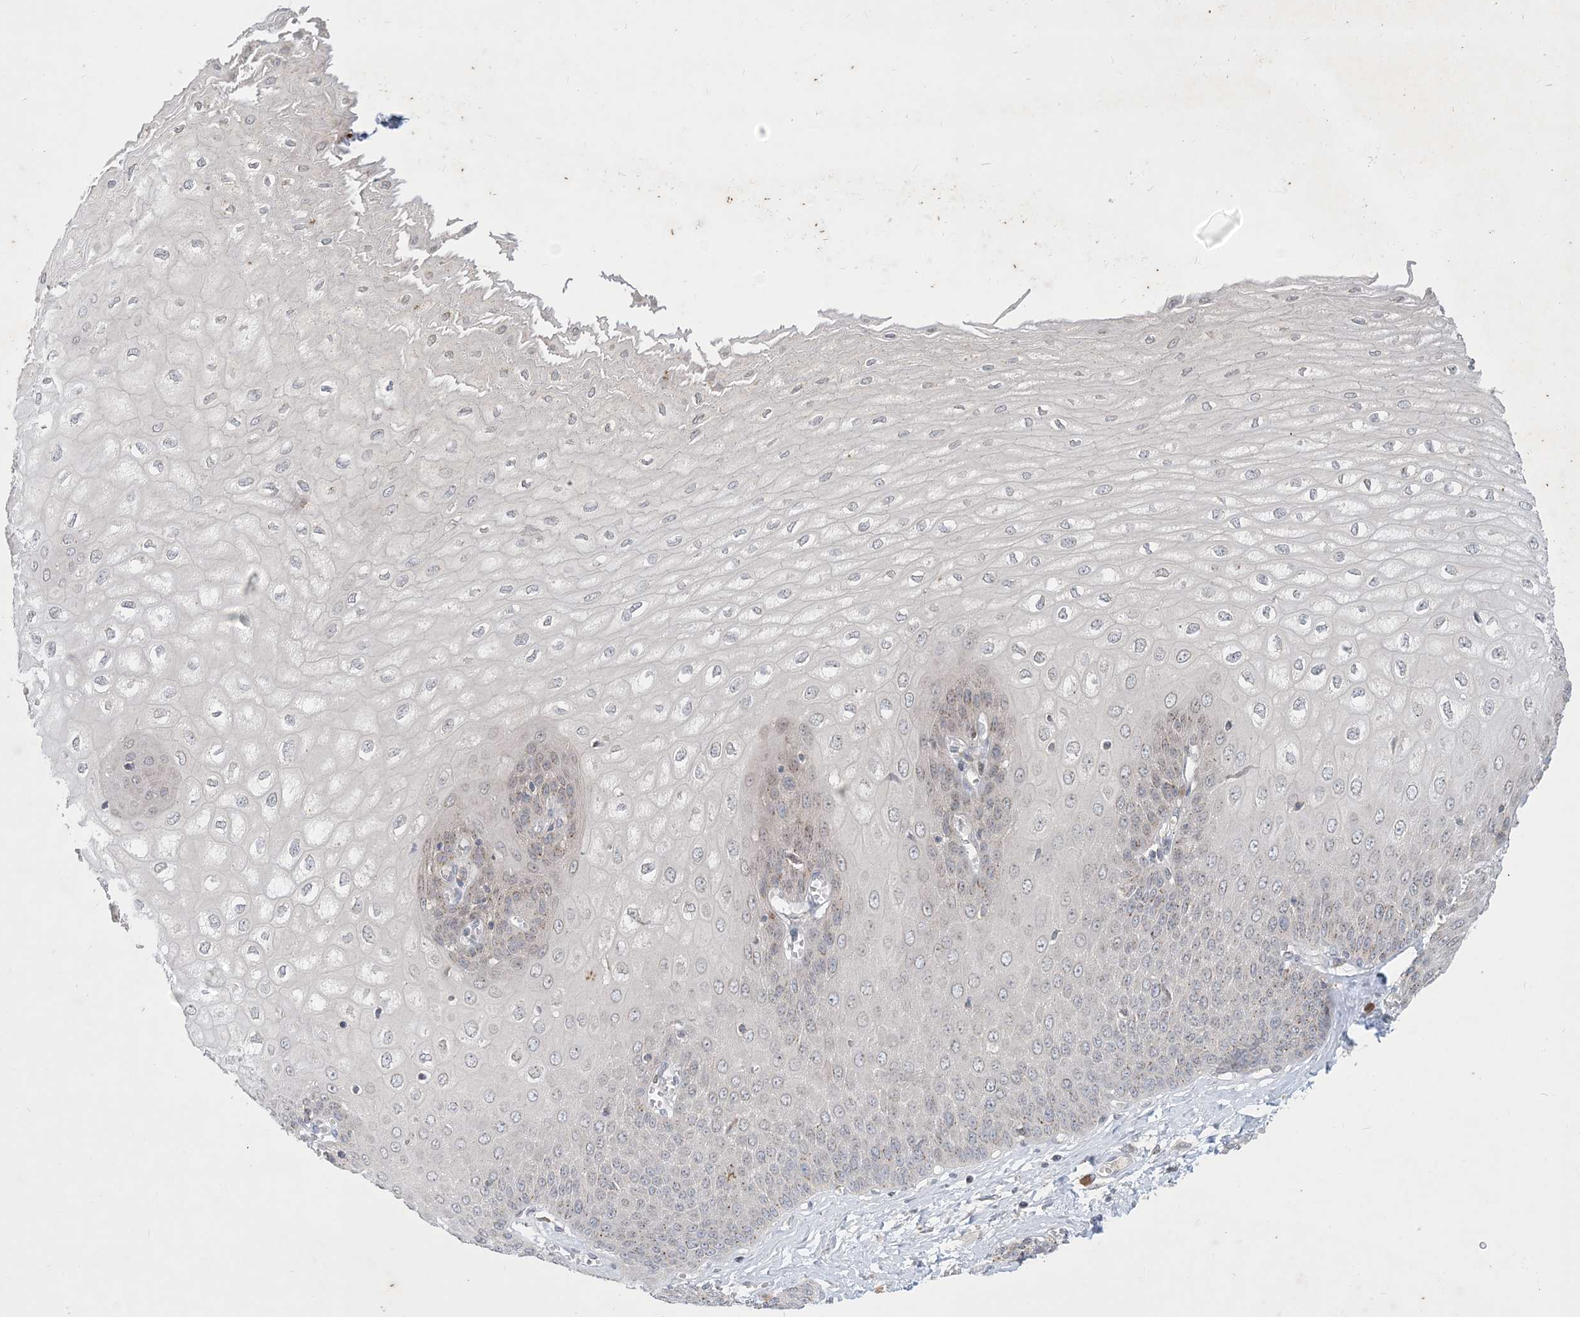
{"staining": {"intensity": "moderate", "quantity": "25%-75%", "location": "cytoplasmic/membranous,nuclear"}, "tissue": "esophagus", "cell_type": "Squamous epithelial cells", "image_type": "normal", "snomed": [{"axis": "morphology", "description": "Normal tissue, NOS"}, {"axis": "topography", "description": "Esophagus"}], "caption": "Immunohistochemistry (IHC) micrograph of benign esophagus: esophagus stained using IHC reveals medium levels of moderate protein expression localized specifically in the cytoplasmic/membranous,nuclear of squamous epithelial cells, appearing as a cytoplasmic/membranous,nuclear brown color.", "gene": "CCDC14", "patient": {"sex": "male", "age": 60}}